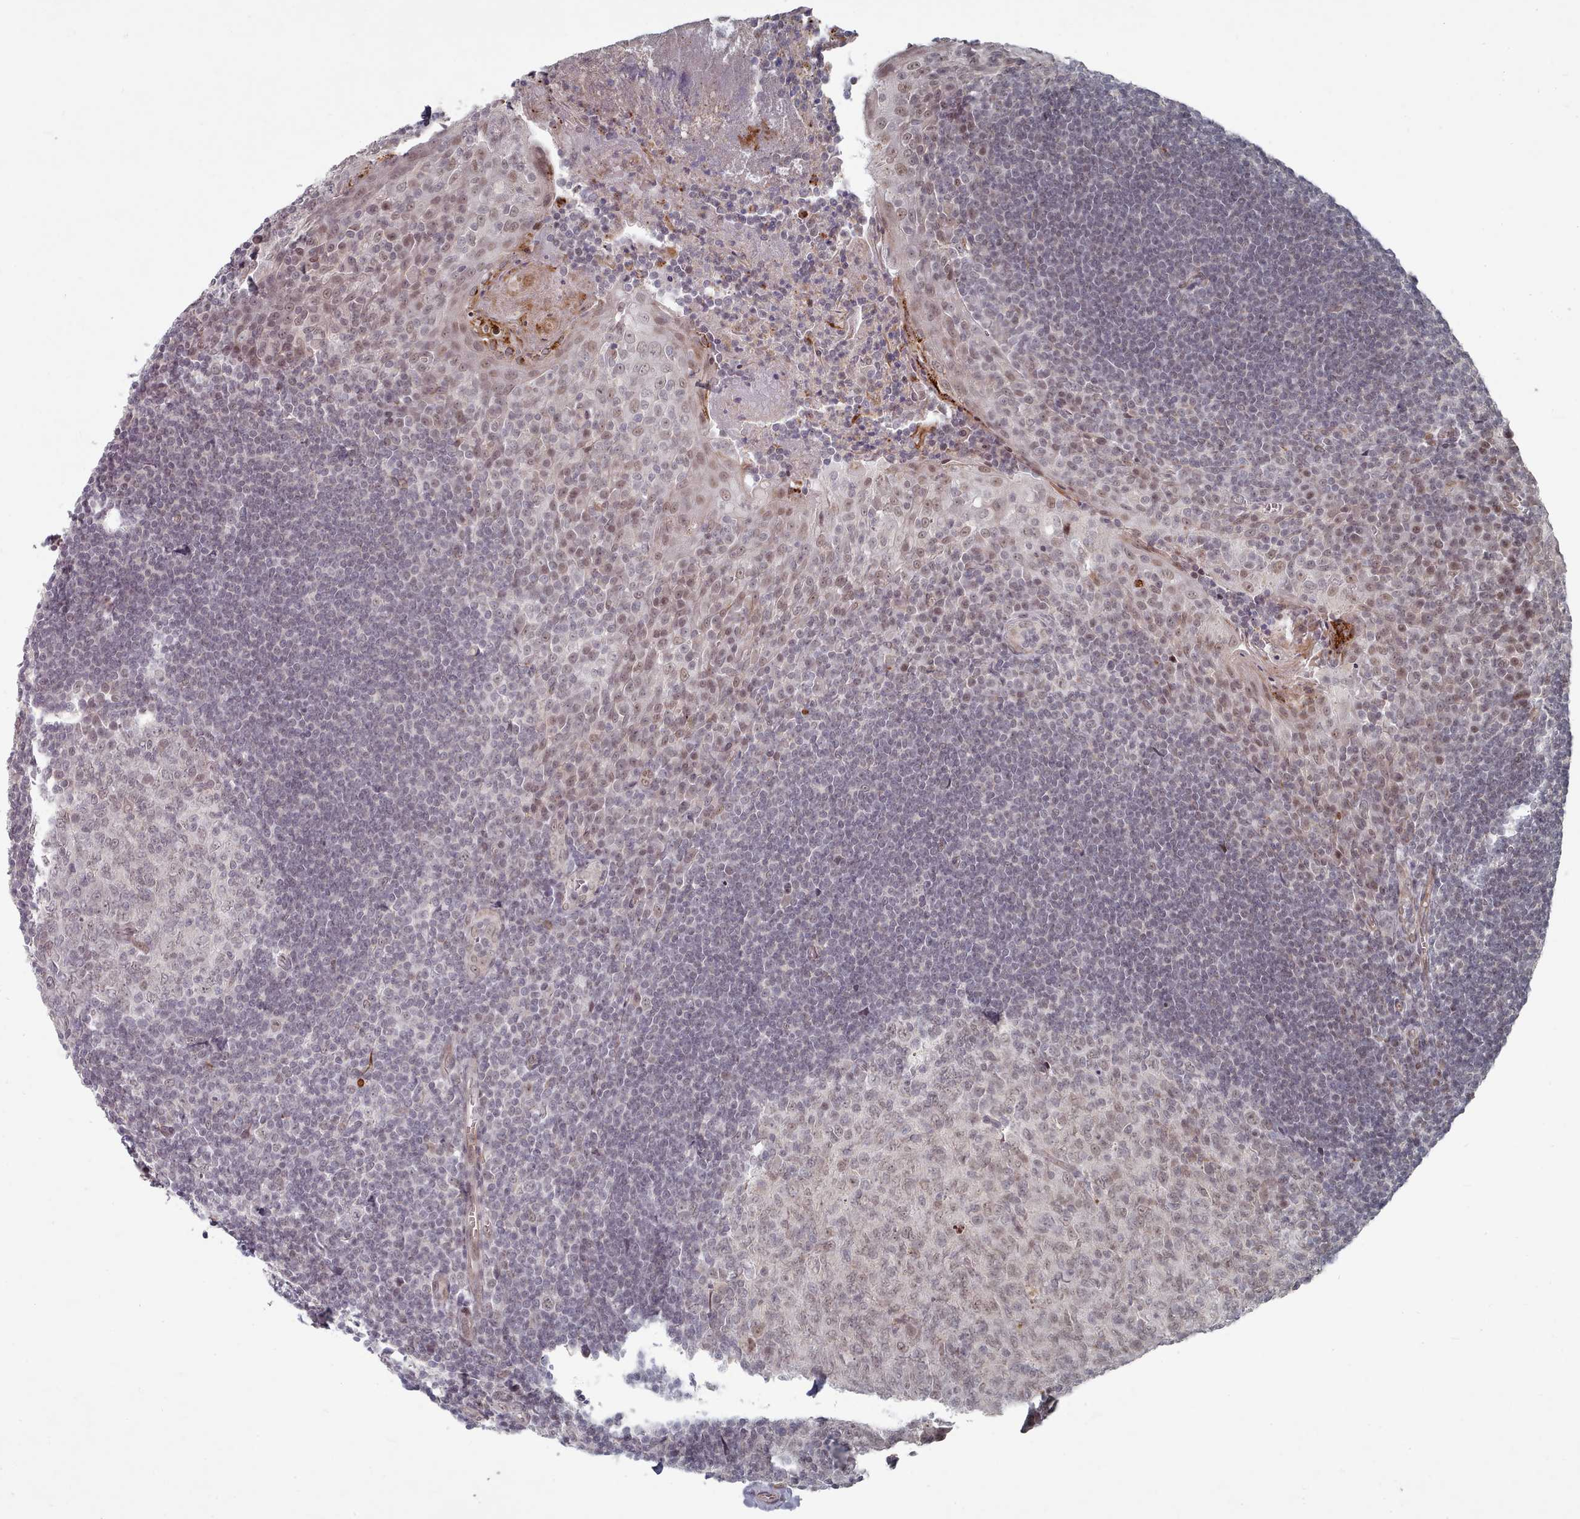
{"staining": {"intensity": "weak", "quantity": "<25%", "location": "nuclear"}, "tissue": "tonsil", "cell_type": "Germinal center cells", "image_type": "normal", "snomed": [{"axis": "morphology", "description": "Normal tissue, NOS"}, {"axis": "topography", "description": "Tonsil"}], "caption": "DAB immunohistochemical staining of unremarkable tonsil demonstrates no significant positivity in germinal center cells.", "gene": "CPSF4", "patient": {"sex": "male", "age": 27}}